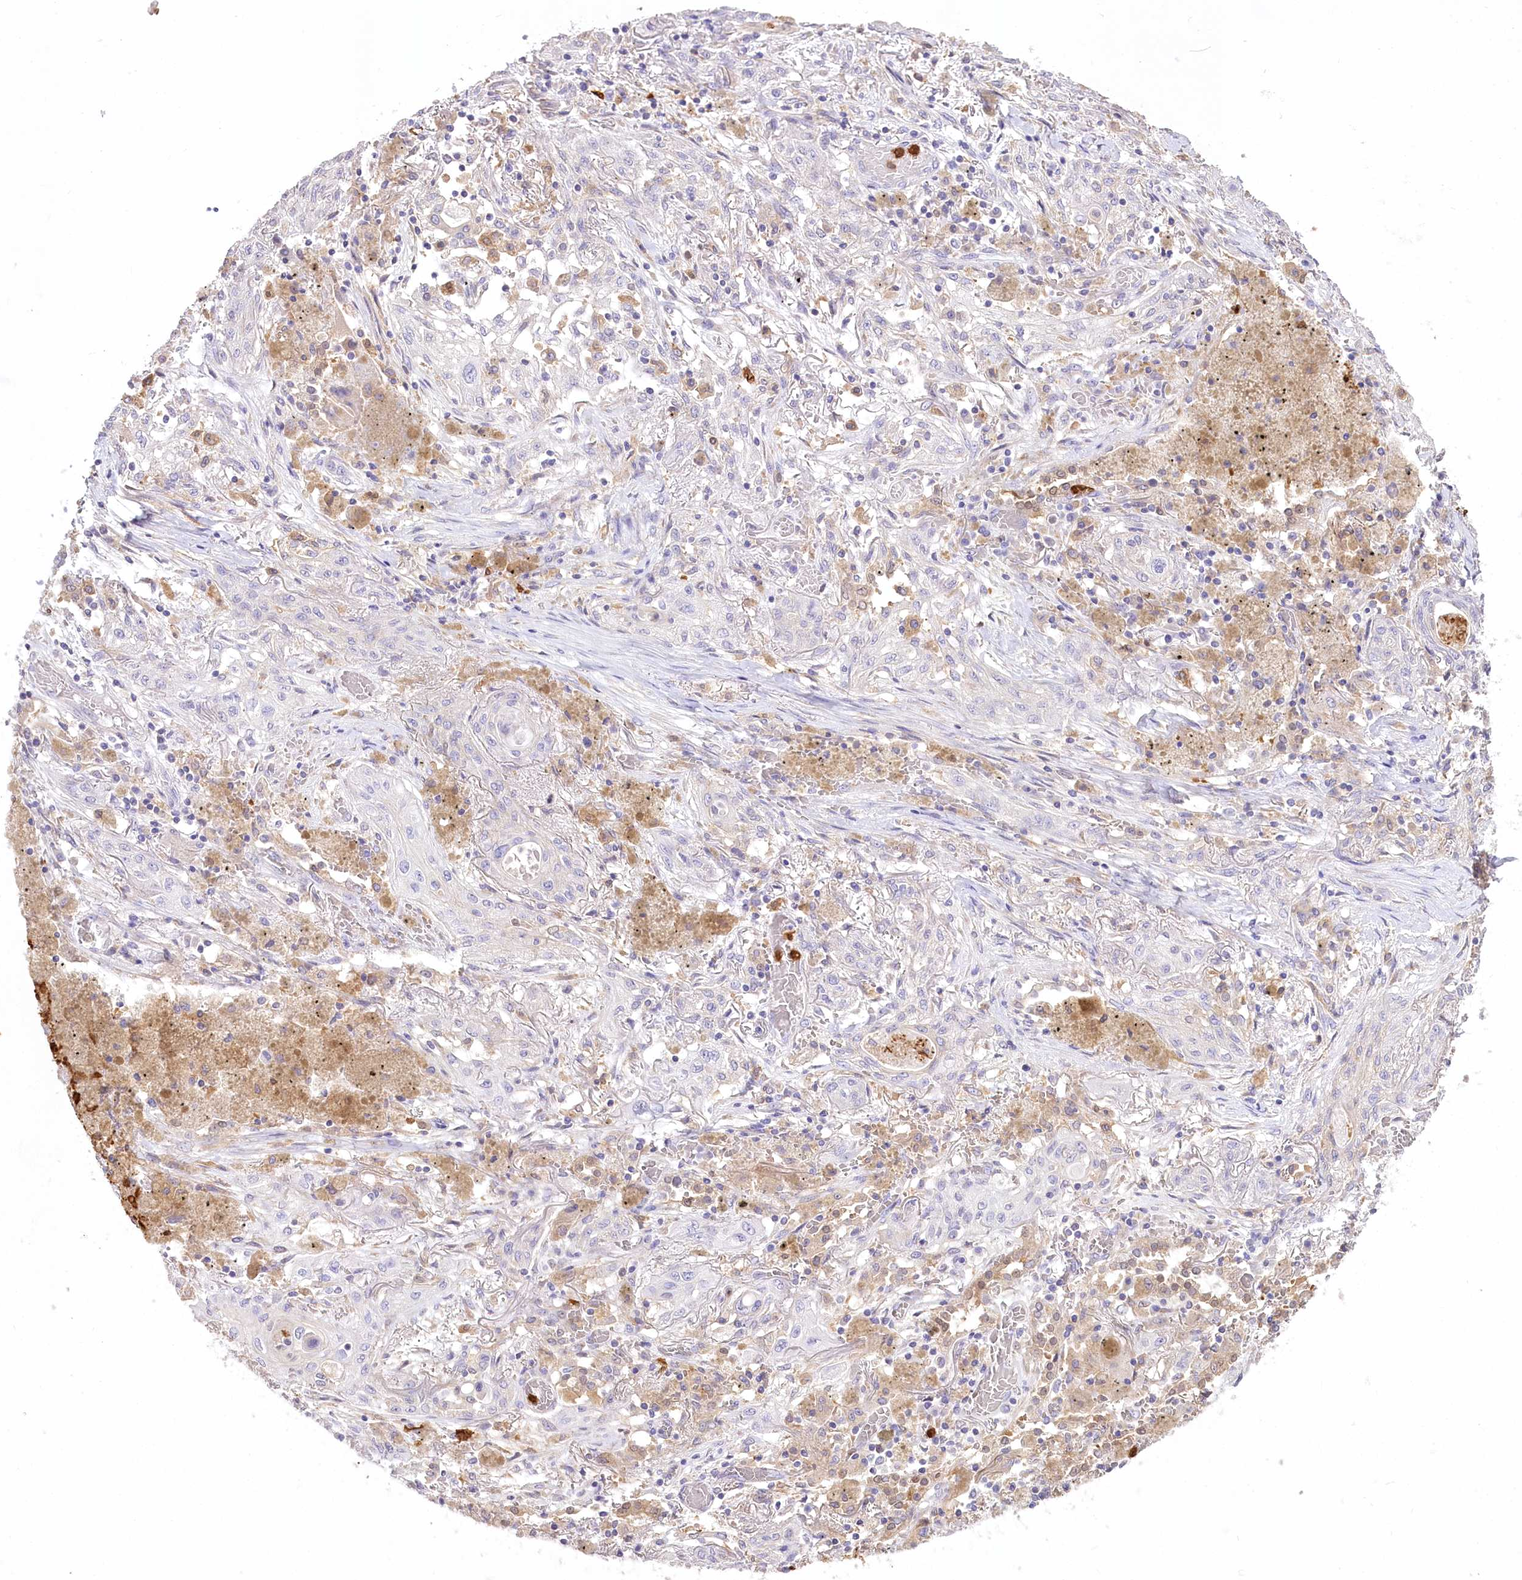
{"staining": {"intensity": "negative", "quantity": "none", "location": "none"}, "tissue": "lung cancer", "cell_type": "Tumor cells", "image_type": "cancer", "snomed": [{"axis": "morphology", "description": "Squamous cell carcinoma, NOS"}, {"axis": "topography", "description": "Lung"}], "caption": "Immunohistochemistry (IHC) image of human lung squamous cell carcinoma stained for a protein (brown), which demonstrates no positivity in tumor cells. (Brightfield microscopy of DAB IHC at high magnification).", "gene": "DPYD", "patient": {"sex": "female", "age": 47}}